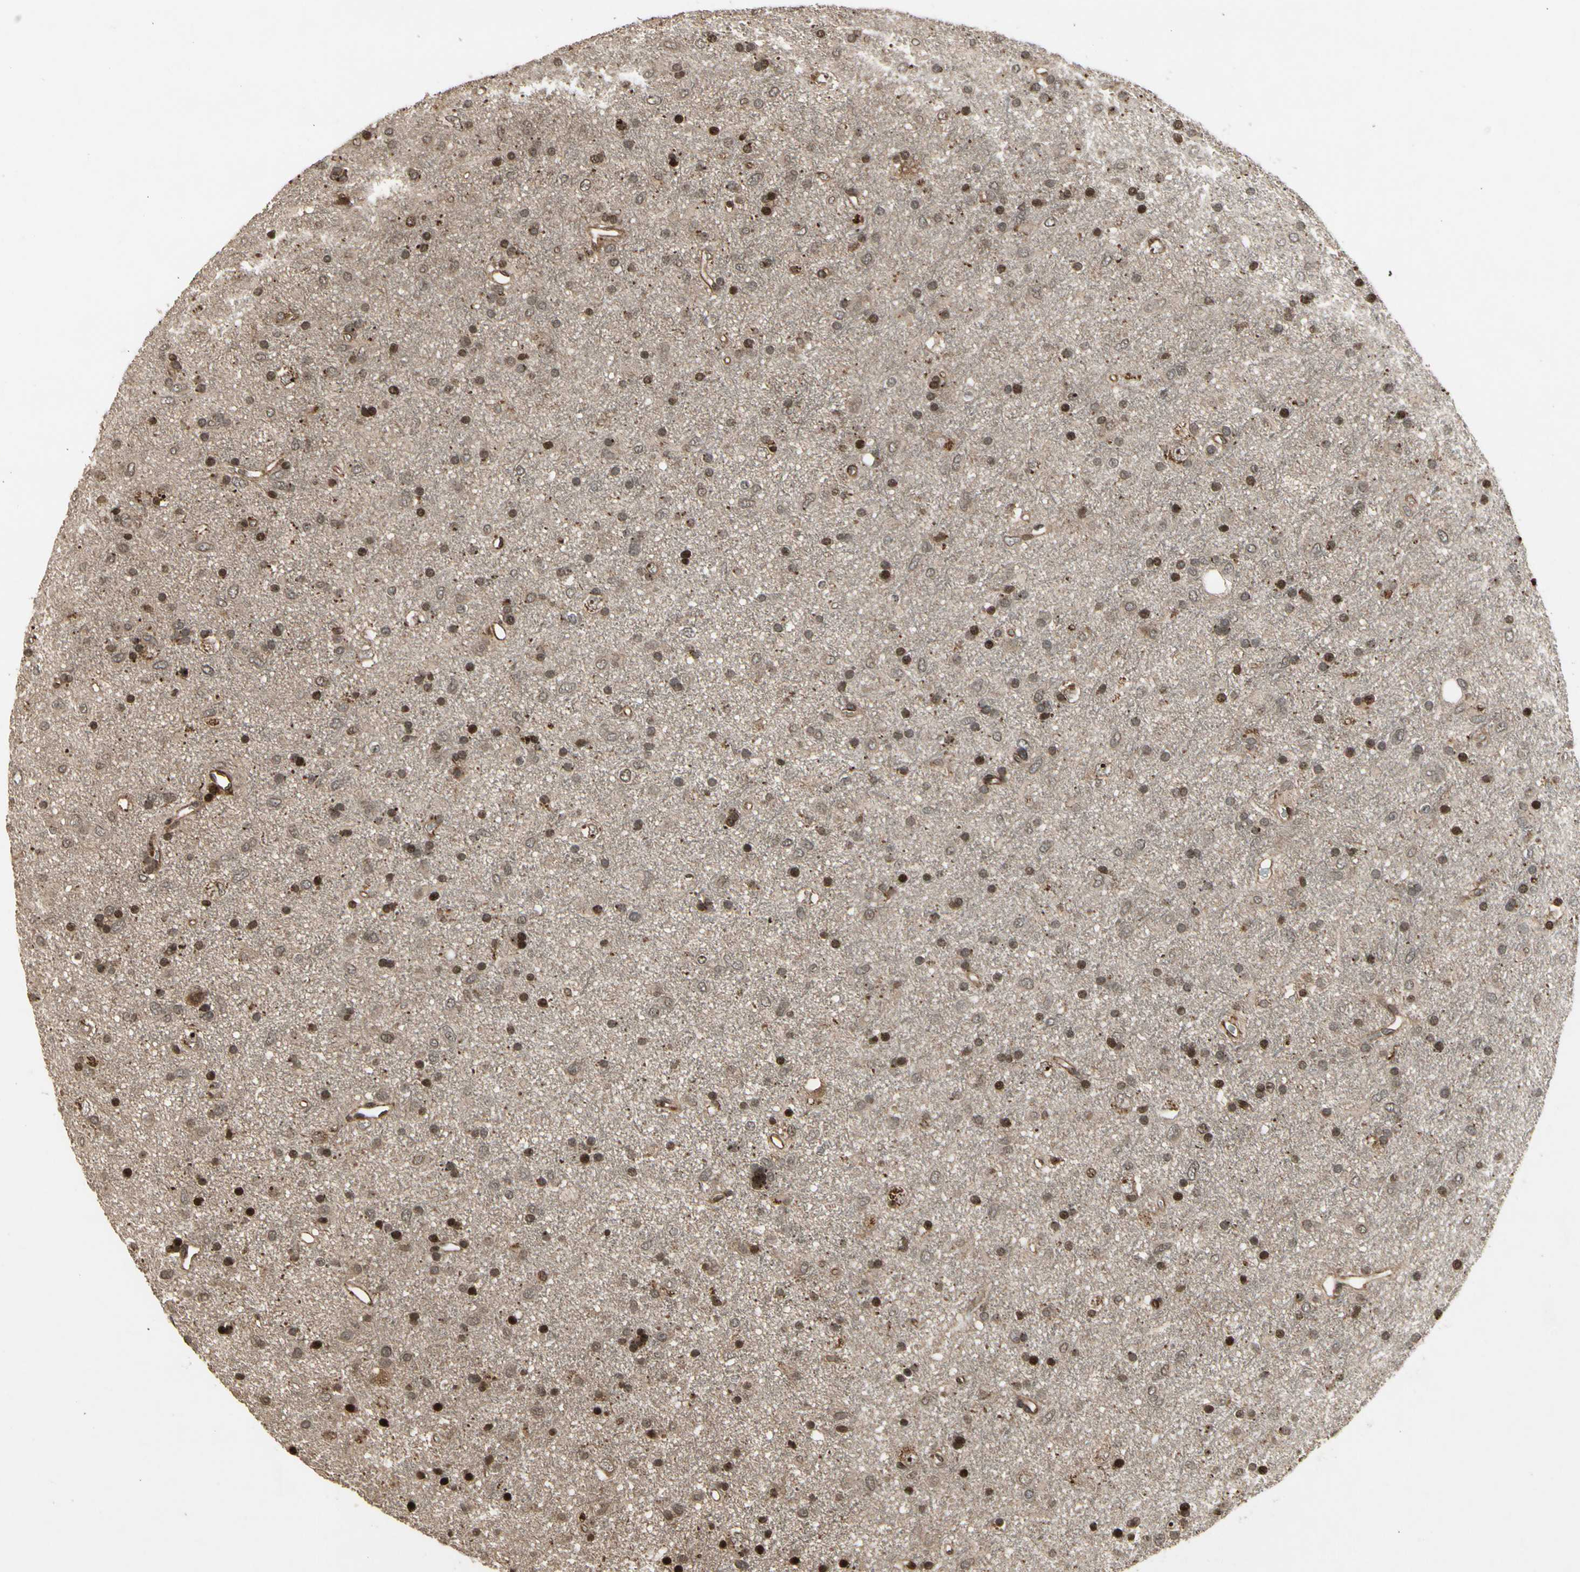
{"staining": {"intensity": "strong", "quantity": "25%-75%", "location": "nuclear"}, "tissue": "glioma", "cell_type": "Tumor cells", "image_type": "cancer", "snomed": [{"axis": "morphology", "description": "Glioma, malignant, Low grade"}, {"axis": "topography", "description": "Brain"}], "caption": "This is a photomicrograph of immunohistochemistry (IHC) staining of glioma, which shows strong positivity in the nuclear of tumor cells.", "gene": "GLRX", "patient": {"sex": "male", "age": 77}}